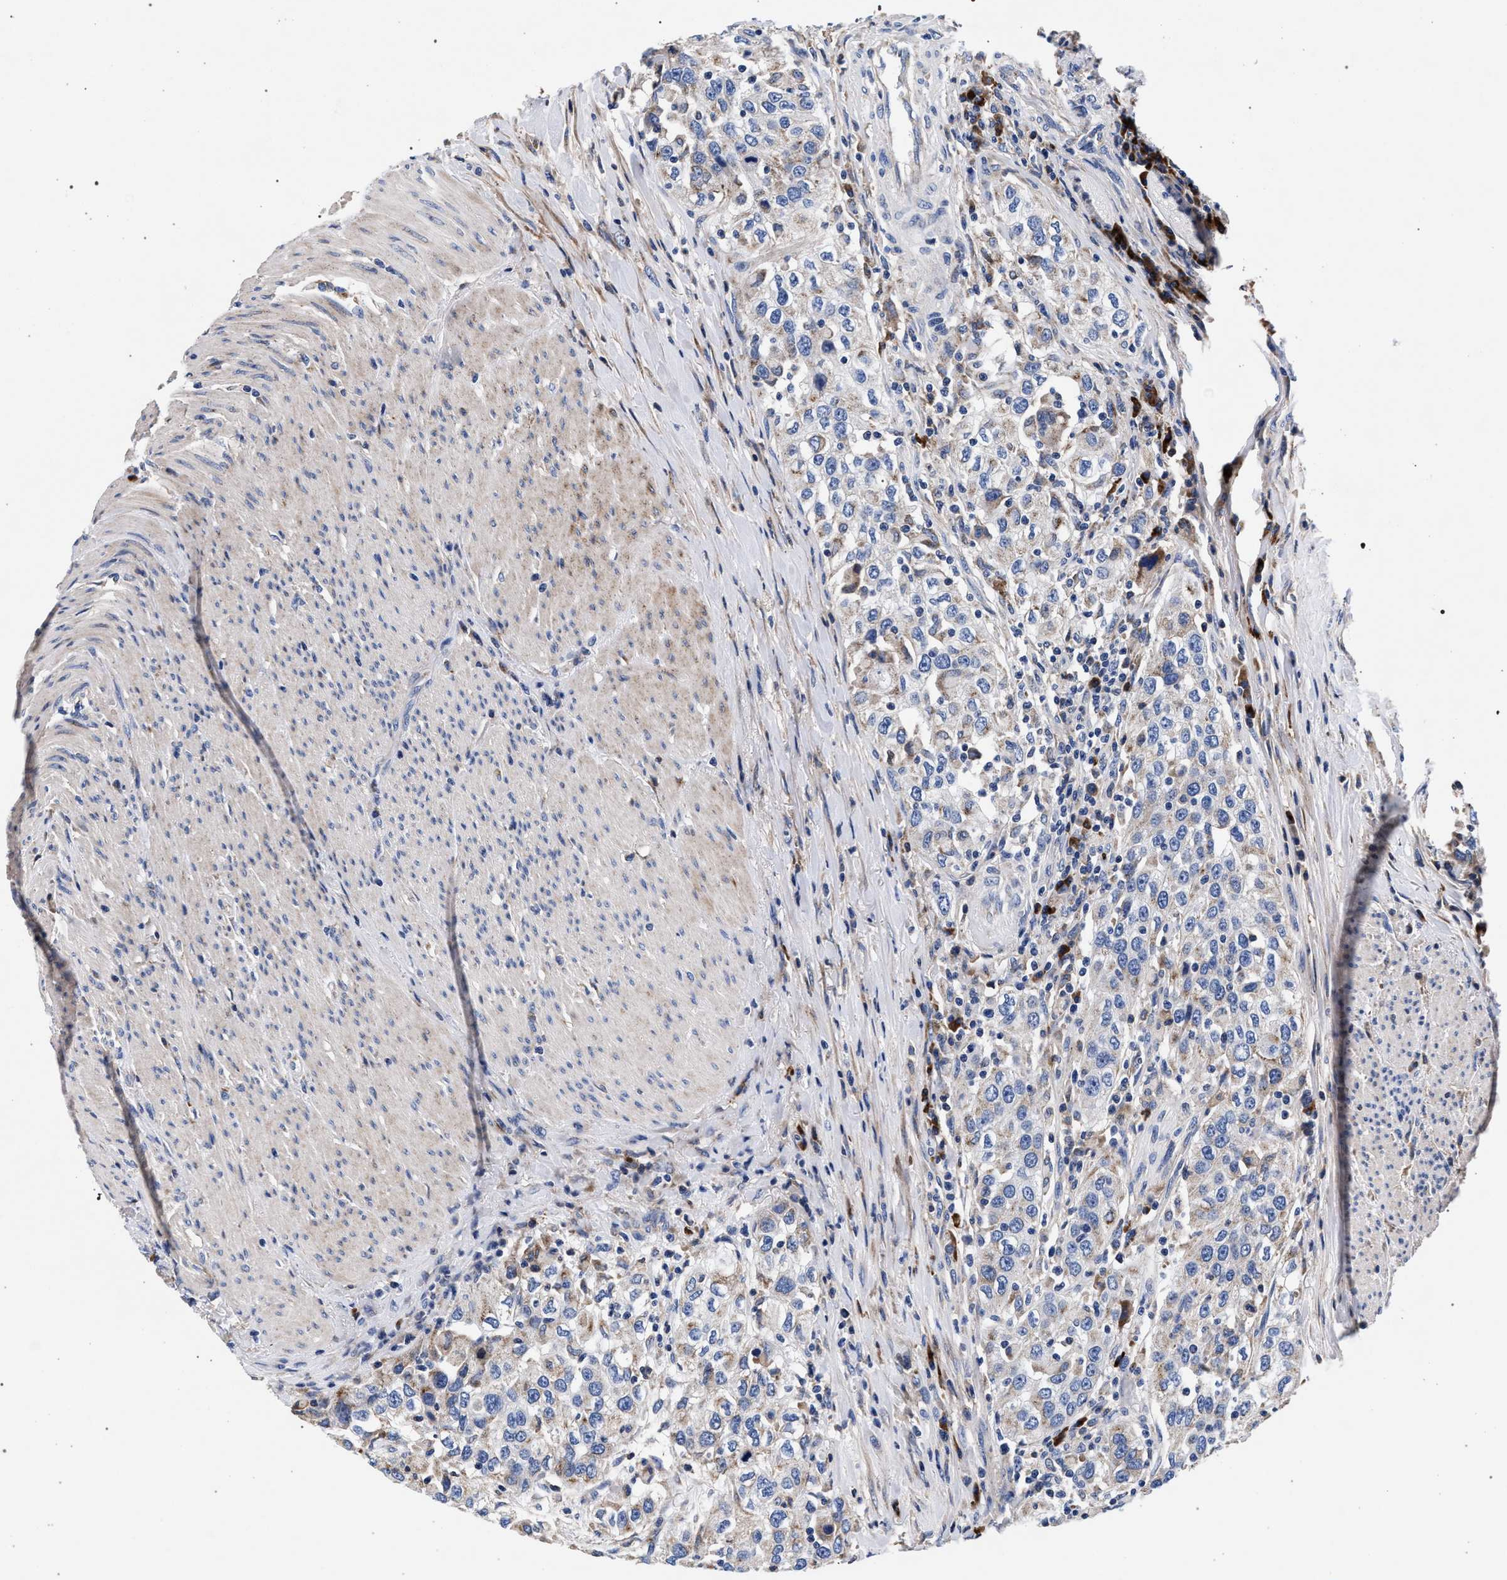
{"staining": {"intensity": "negative", "quantity": "none", "location": "none"}, "tissue": "urothelial cancer", "cell_type": "Tumor cells", "image_type": "cancer", "snomed": [{"axis": "morphology", "description": "Urothelial carcinoma, High grade"}, {"axis": "topography", "description": "Urinary bladder"}], "caption": "Immunohistochemical staining of urothelial cancer reveals no significant positivity in tumor cells.", "gene": "ACOX1", "patient": {"sex": "female", "age": 80}}